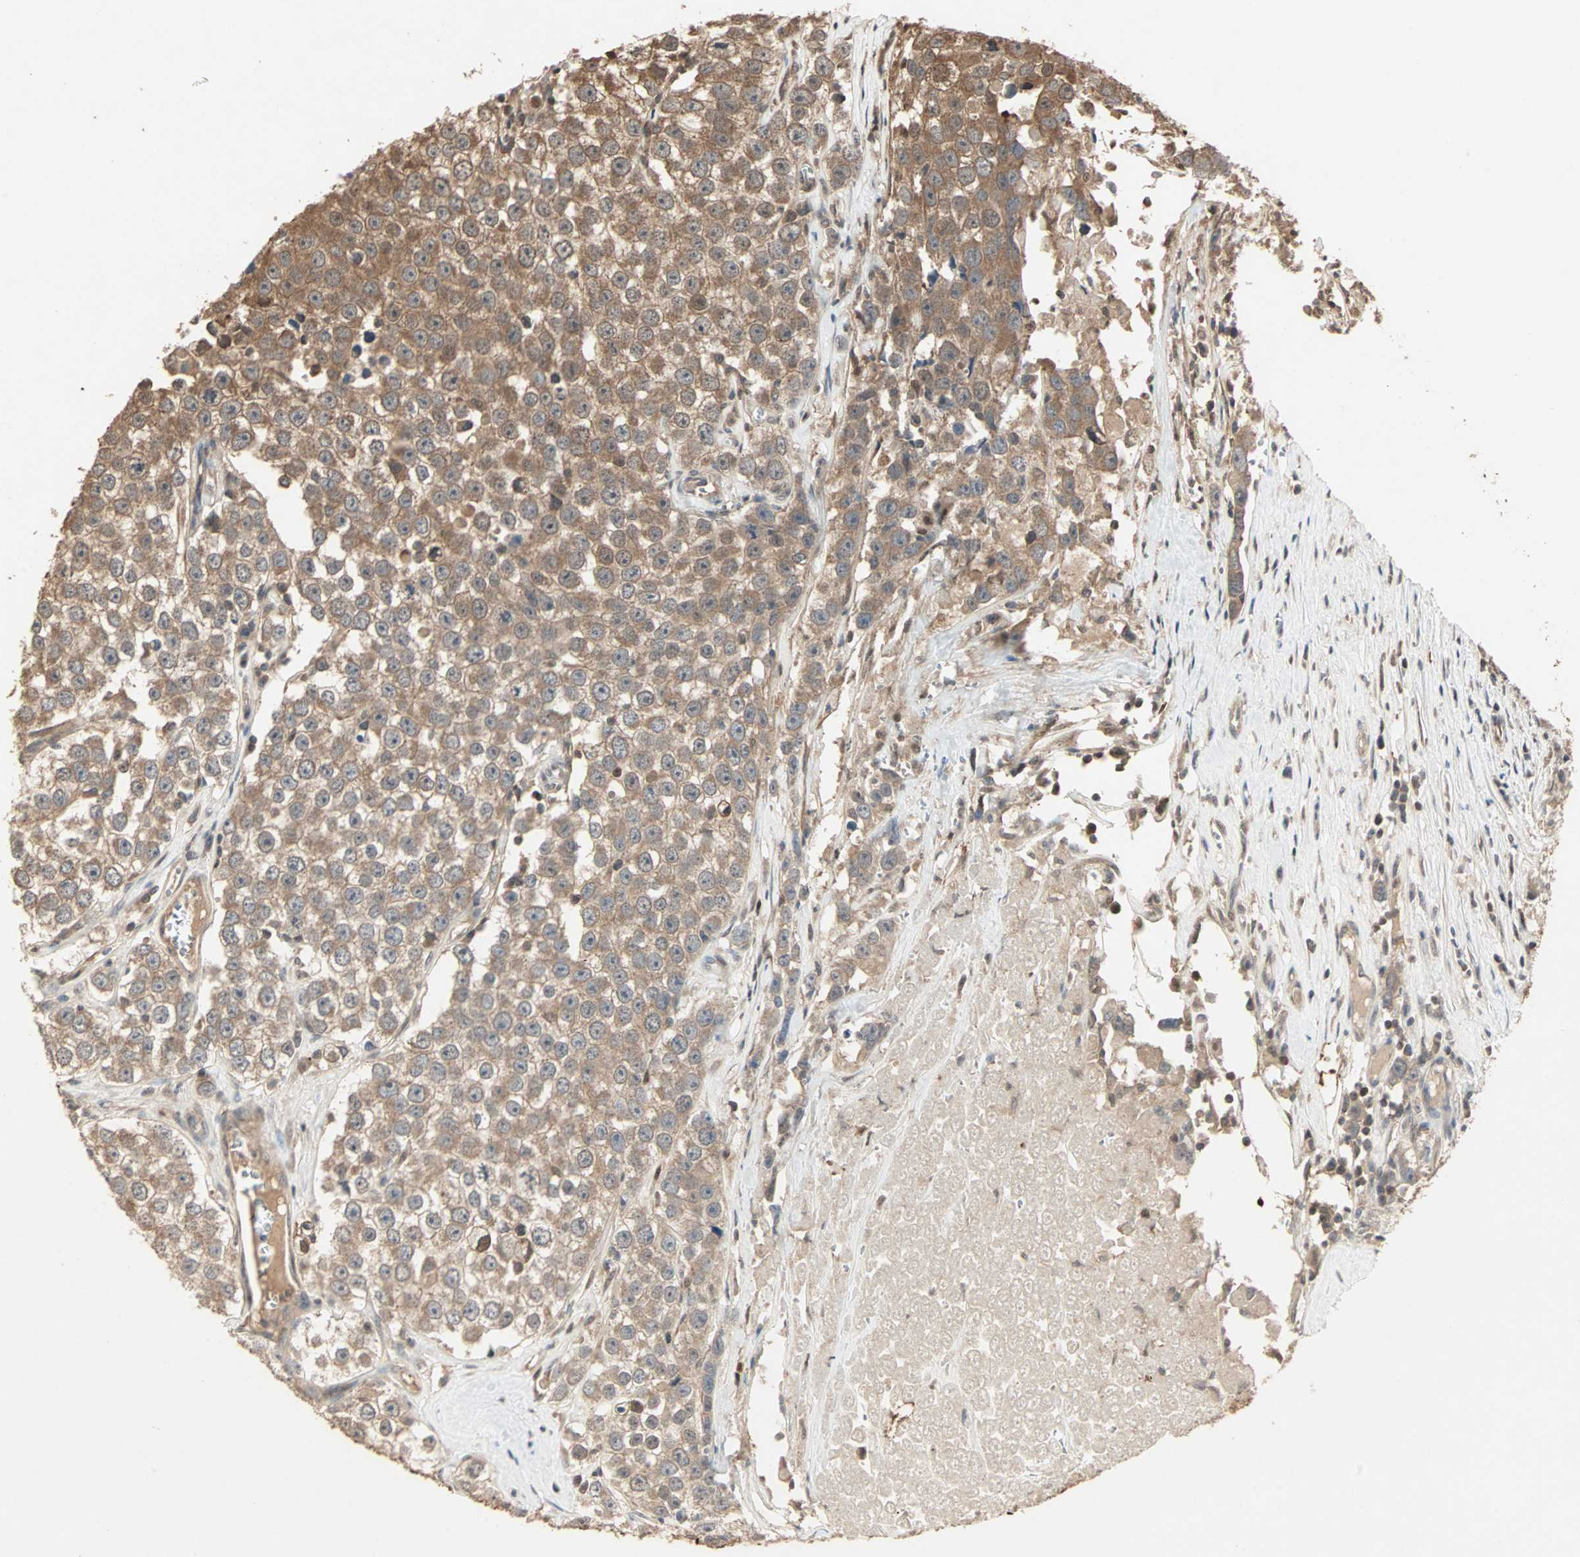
{"staining": {"intensity": "moderate", "quantity": ">75%", "location": "cytoplasmic/membranous"}, "tissue": "testis cancer", "cell_type": "Tumor cells", "image_type": "cancer", "snomed": [{"axis": "morphology", "description": "Seminoma, NOS"}, {"axis": "morphology", "description": "Carcinoma, Embryonal, NOS"}, {"axis": "topography", "description": "Testis"}], "caption": "Testis cancer (embryonal carcinoma) stained with IHC exhibits moderate cytoplasmic/membranous staining in about >75% of tumor cells. The staining is performed using DAB brown chromogen to label protein expression. The nuclei are counter-stained blue using hematoxylin.", "gene": "DRG2", "patient": {"sex": "male", "age": 52}}